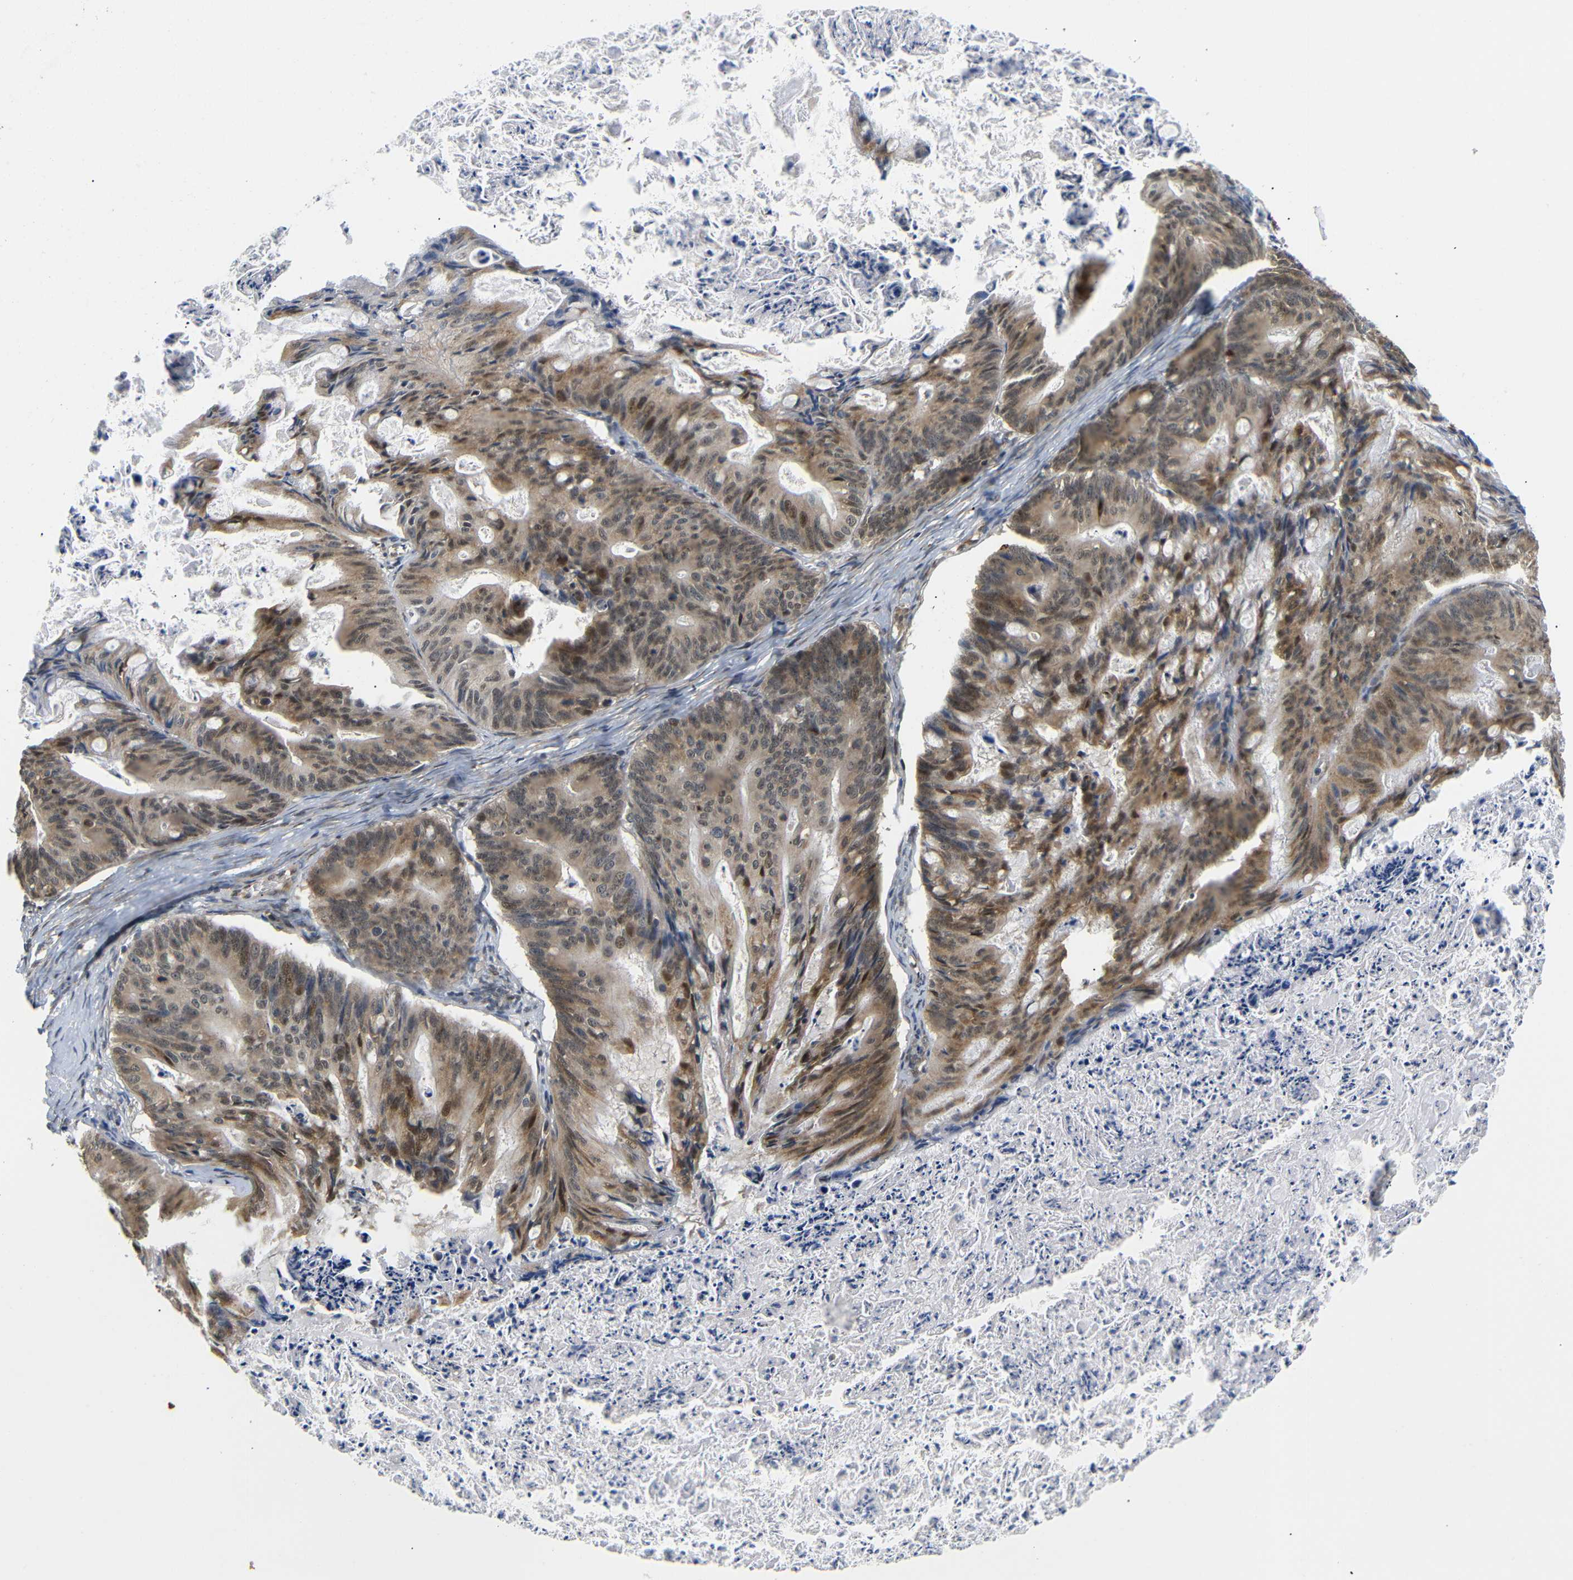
{"staining": {"intensity": "moderate", "quantity": ">75%", "location": "cytoplasmic/membranous,nuclear"}, "tissue": "ovarian cancer", "cell_type": "Tumor cells", "image_type": "cancer", "snomed": [{"axis": "morphology", "description": "Cystadenocarcinoma, mucinous, NOS"}, {"axis": "topography", "description": "Ovary"}], "caption": "This micrograph shows ovarian cancer stained with immunohistochemistry to label a protein in brown. The cytoplasmic/membranous and nuclear of tumor cells show moderate positivity for the protein. Nuclei are counter-stained blue.", "gene": "GJA5", "patient": {"sex": "female", "age": 36}}